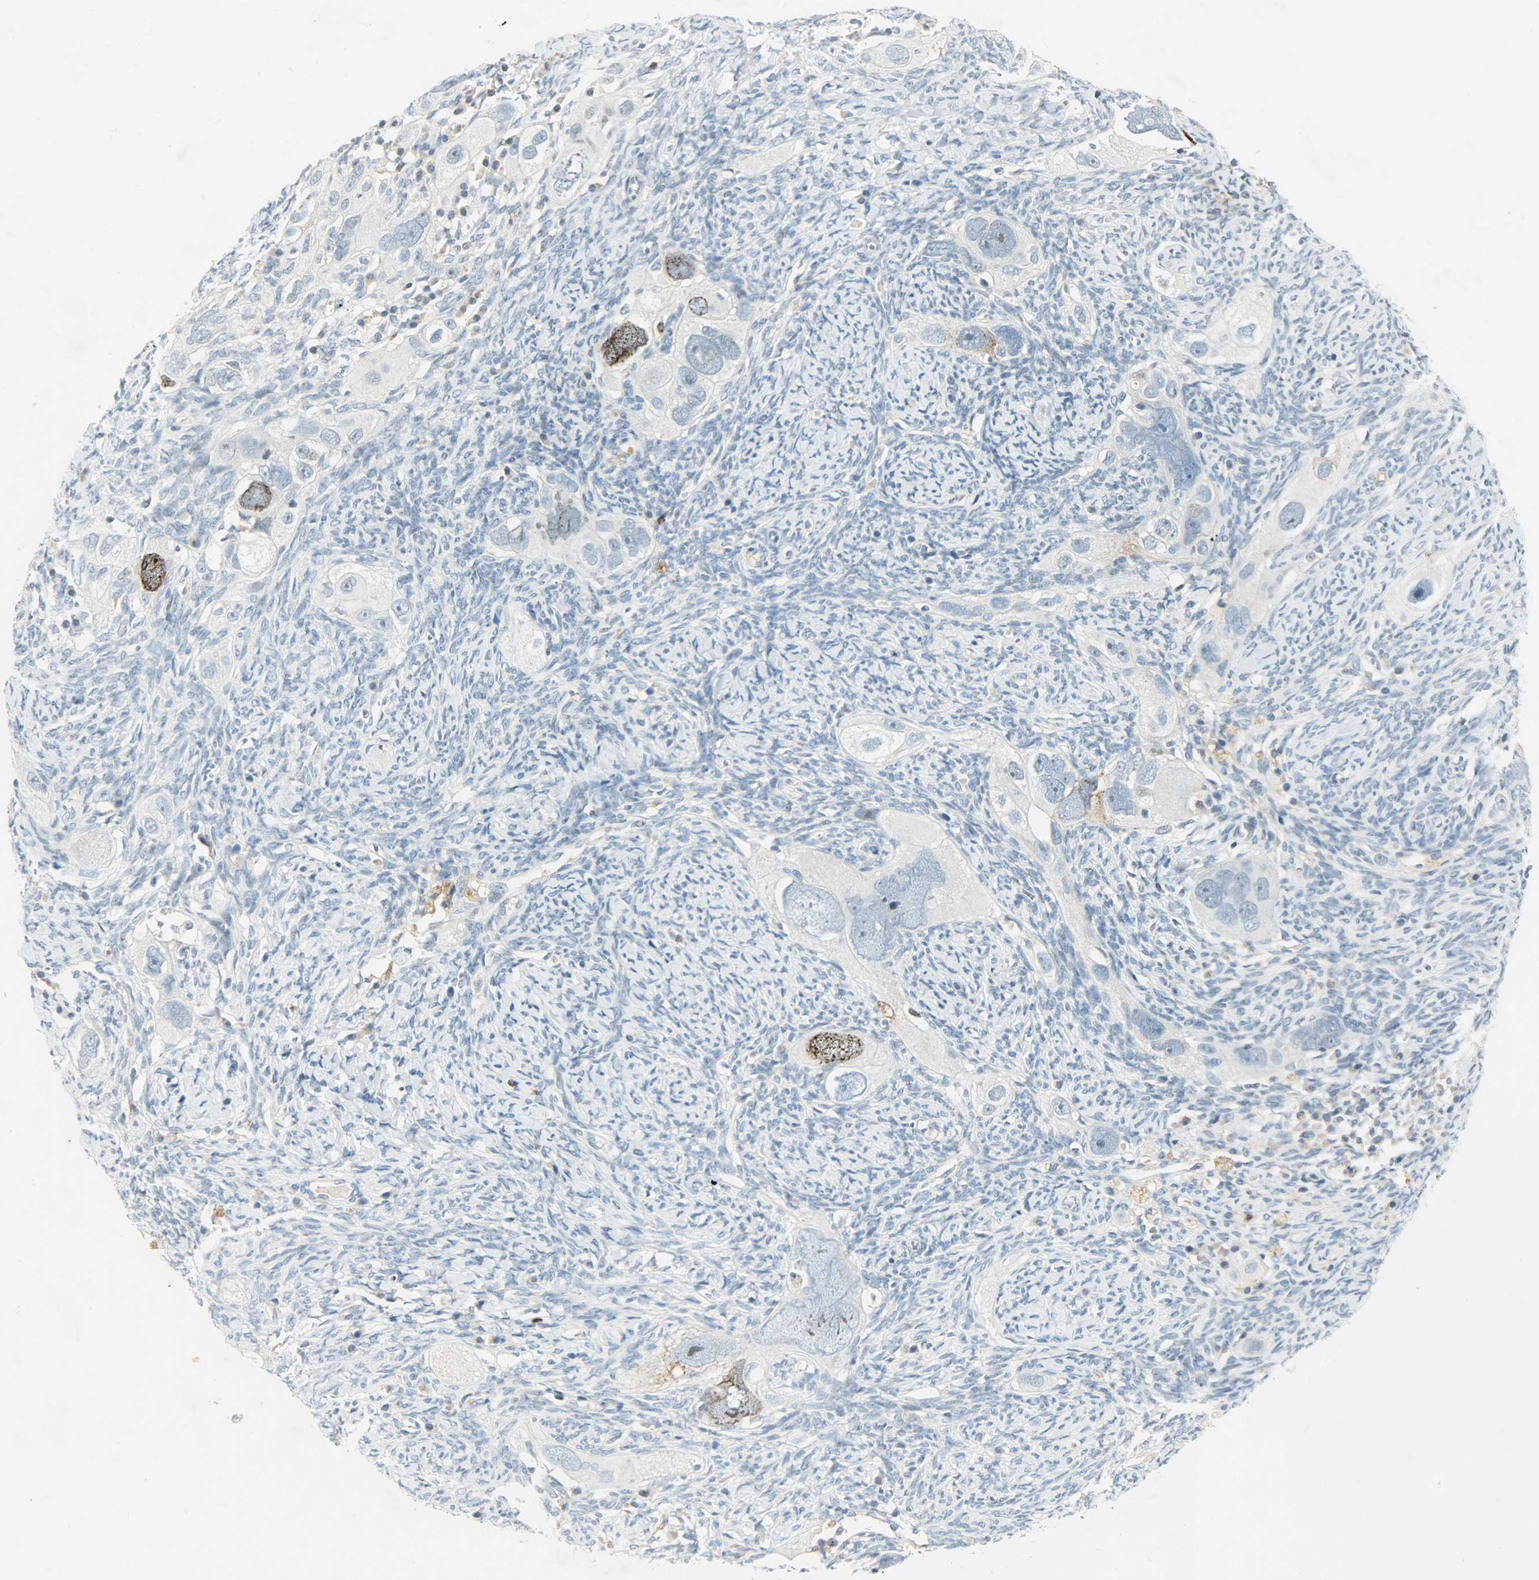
{"staining": {"intensity": "moderate", "quantity": "25%-75%", "location": "nuclear"}, "tissue": "ovarian cancer", "cell_type": "Tumor cells", "image_type": "cancer", "snomed": [{"axis": "morphology", "description": "Normal tissue, NOS"}, {"axis": "morphology", "description": "Cystadenocarcinoma, serous, NOS"}, {"axis": "topography", "description": "Ovary"}], "caption": "Immunohistochemical staining of ovarian cancer (serous cystadenocarcinoma) exhibits medium levels of moderate nuclear protein expression in approximately 25%-75% of tumor cells. The staining was performed using DAB to visualize the protein expression in brown, while the nuclei were stained in blue with hematoxylin (Magnification: 20x).", "gene": "AURKB", "patient": {"sex": "female", "age": 62}}